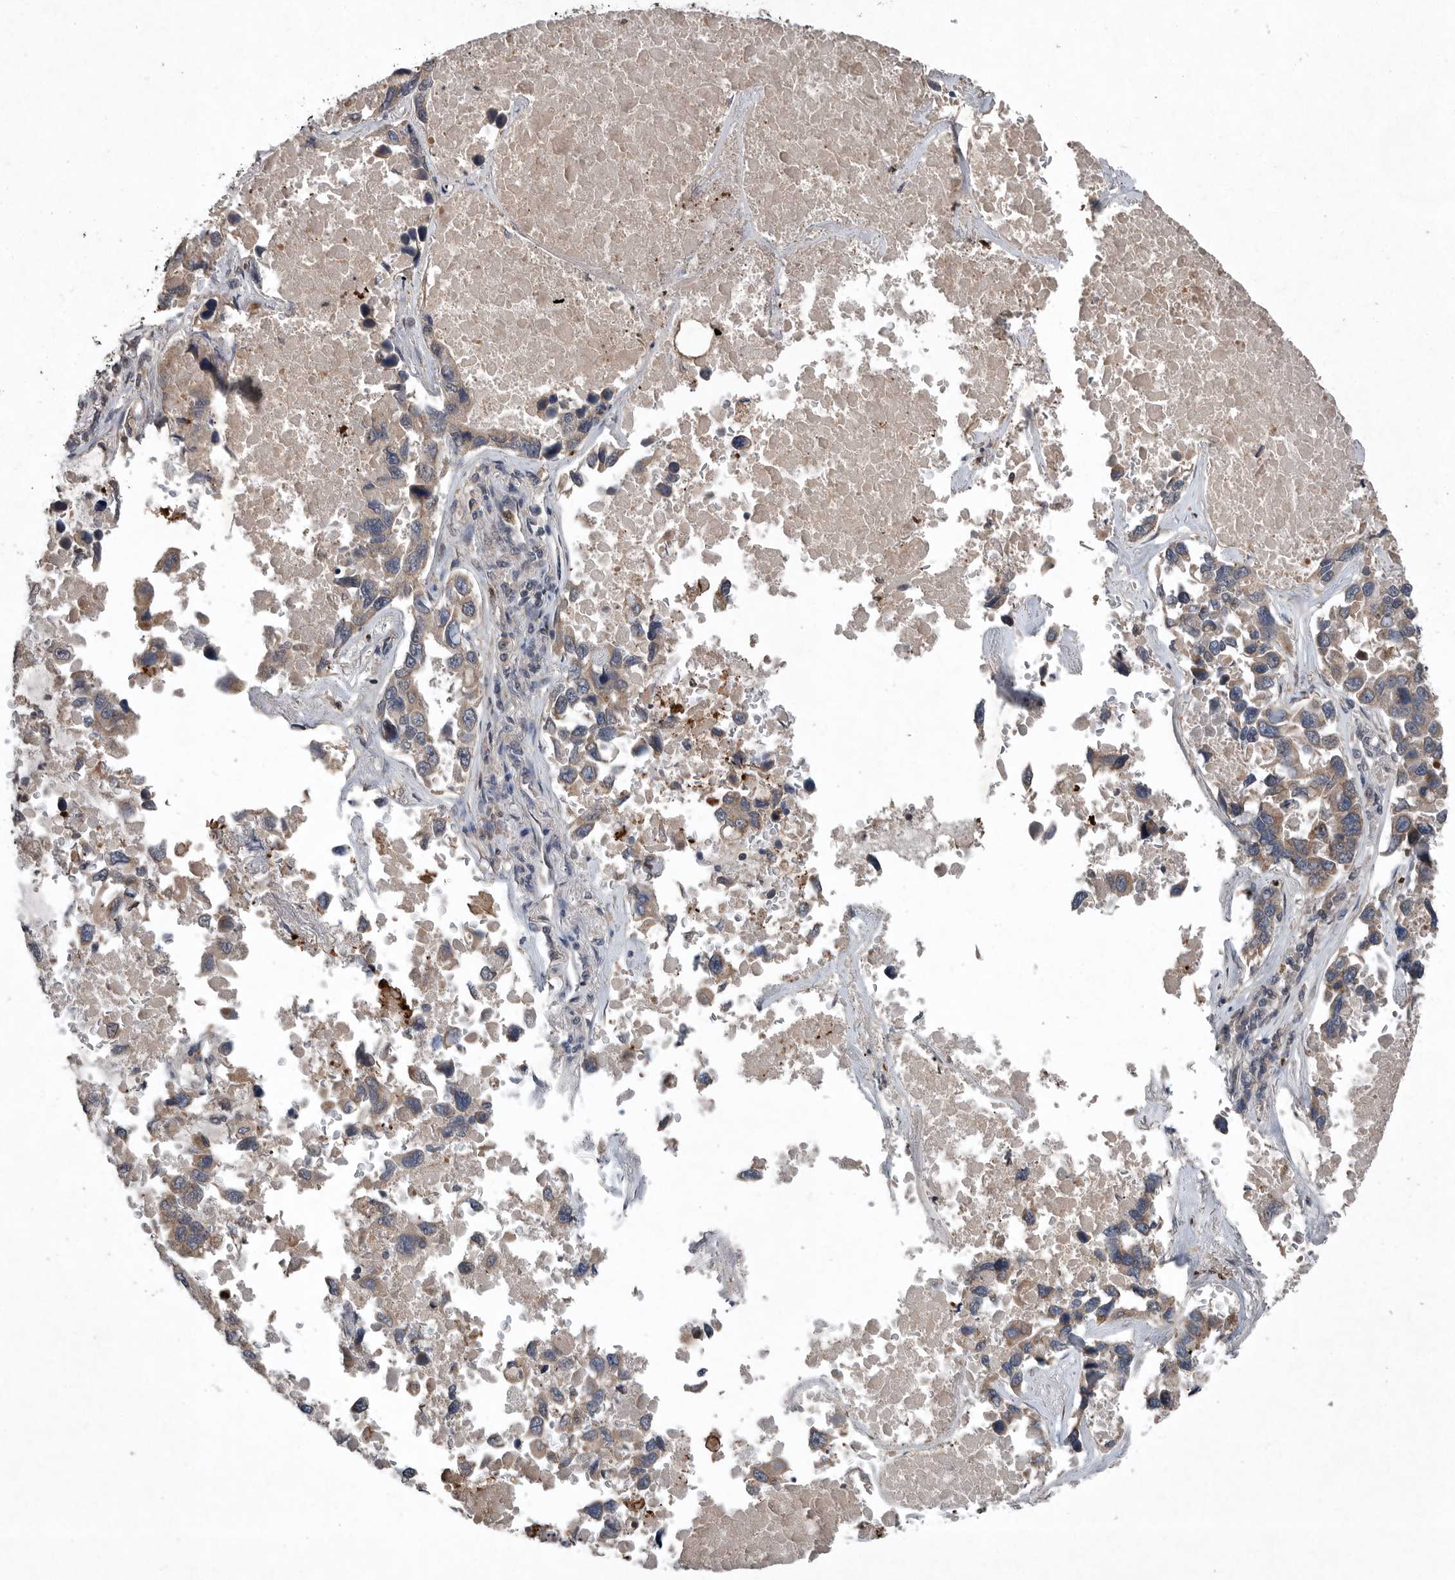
{"staining": {"intensity": "moderate", "quantity": ">75%", "location": "cytoplasmic/membranous"}, "tissue": "lung cancer", "cell_type": "Tumor cells", "image_type": "cancer", "snomed": [{"axis": "morphology", "description": "Adenocarcinoma, NOS"}, {"axis": "topography", "description": "Lung"}], "caption": "Moderate cytoplasmic/membranous expression for a protein is appreciated in approximately >75% of tumor cells of lung cancer using immunohistochemistry (IHC).", "gene": "SCP2", "patient": {"sex": "male", "age": 64}}